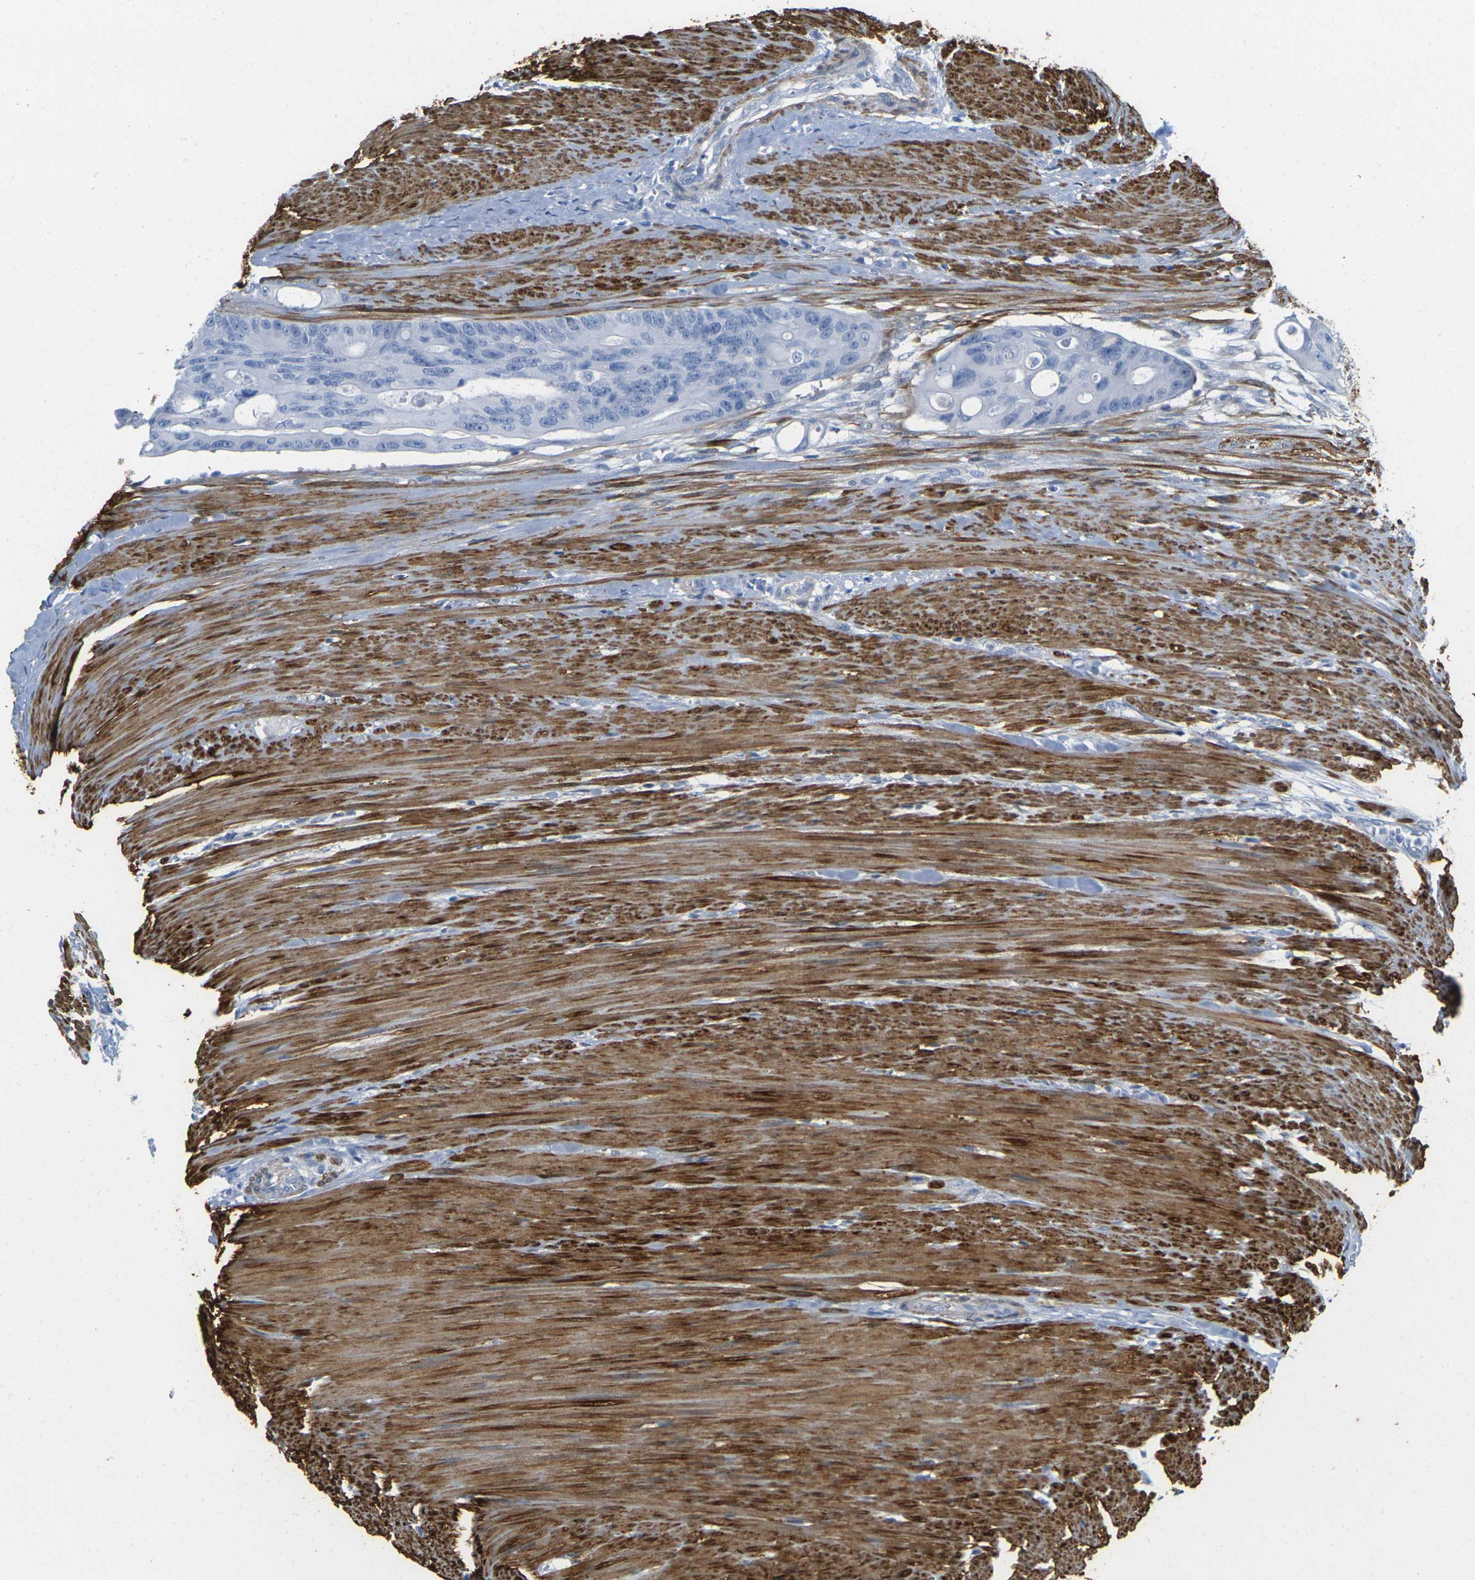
{"staining": {"intensity": "negative", "quantity": "none", "location": "none"}, "tissue": "colorectal cancer", "cell_type": "Tumor cells", "image_type": "cancer", "snomed": [{"axis": "morphology", "description": "Adenocarcinoma, NOS"}, {"axis": "topography", "description": "Colon"}], "caption": "IHC photomicrograph of neoplastic tissue: colorectal cancer (adenocarcinoma) stained with DAB (3,3'-diaminobenzidine) exhibits no significant protein positivity in tumor cells.", "gene": "CNN1", "patient": {"sex": "female", "age": 57}}